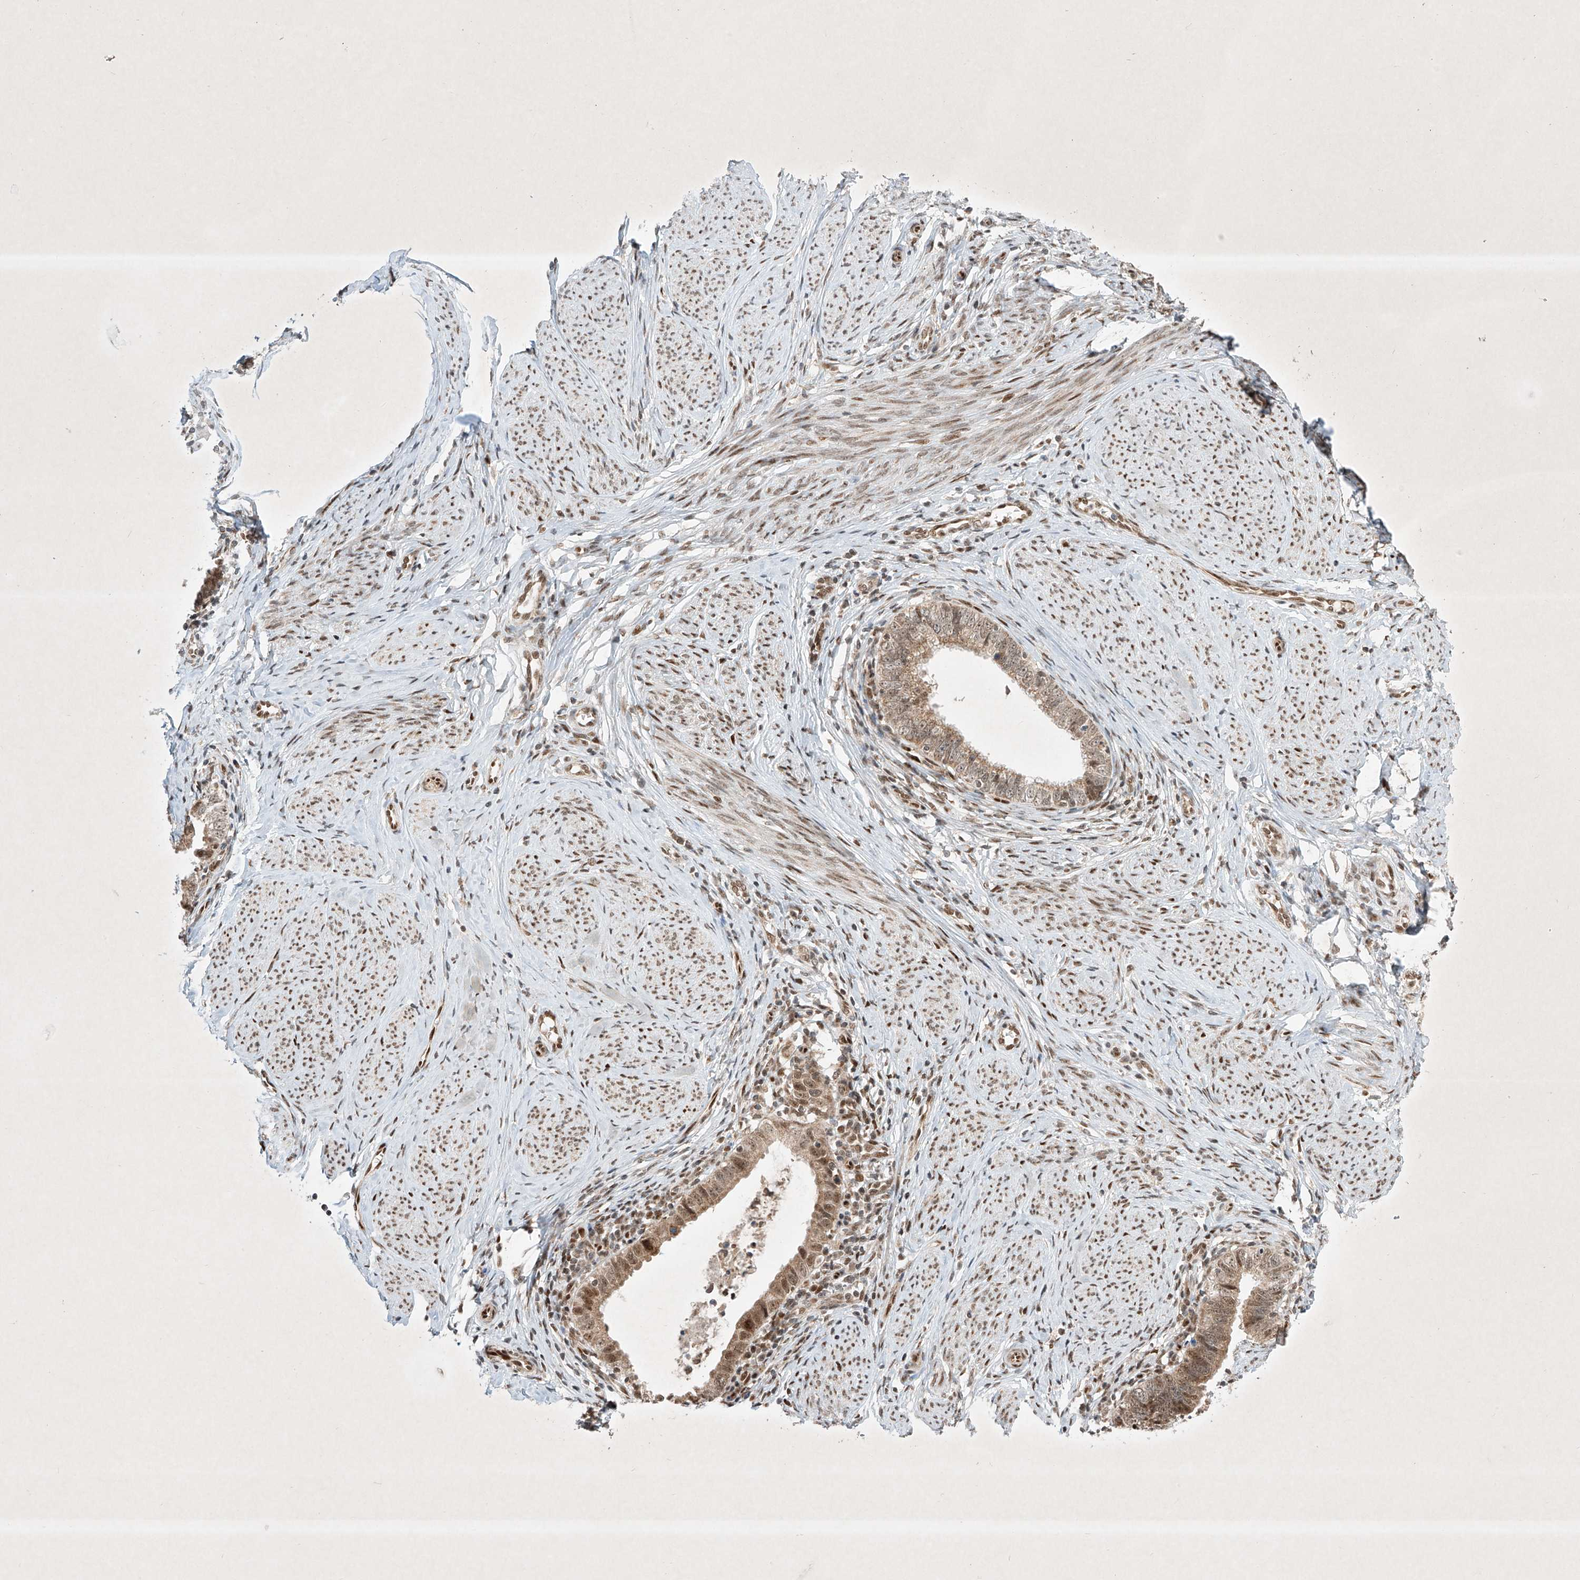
{"staining": {"intensity": "moderate", "quantity": ">75%", "location": "cytoplasmic/membranous,nuclear"}, "tissue": "cervical cancer", "cell_type": "Tumor cells", "image_type": "cancer", "snomed": [{"axis": "morphology", "description": "Adenocarcinoma, NOS"}, {"axis": "topography", "description": "Cervix"}], "caption": "A micrograph of human cervical adenocarcinoma stained for a protein exhibits moderate cytoplasmic/membranous and nuclear brown staining in tumor cells.", "gene": "EPG5", "patient": {"sex": "female", "age": 36}}